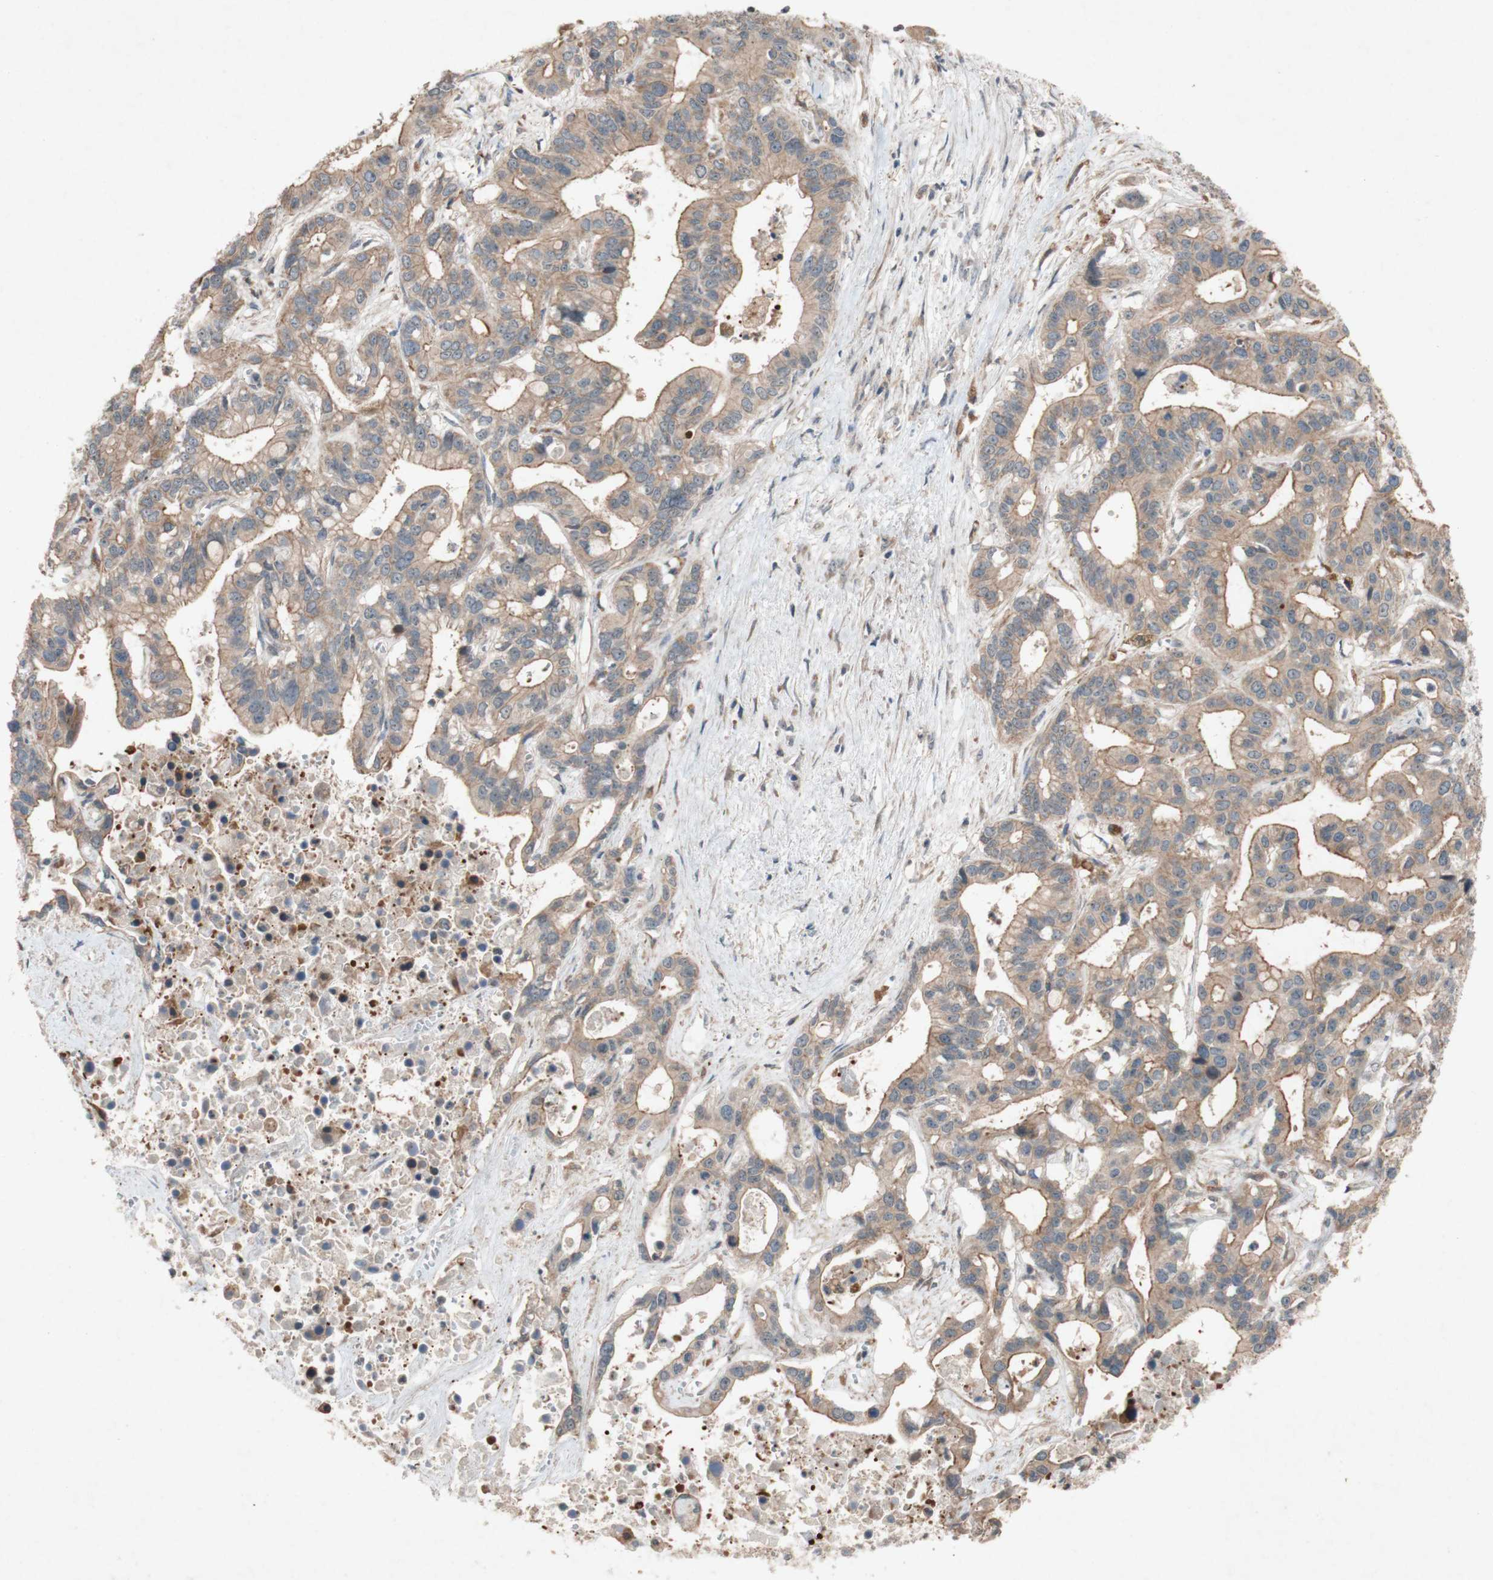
{"staining": {"intensity": "weak", "quantity": ">75%", "location": "cytoplasmic/membranous"}, "tissue": "liver cancer", "cell_type": "Tumor cells", "image_type": "cancer", "snomed": [{"axis": "morphology", "description": "Cholangiocarcinoma"}, {"axis": "topography", "description": "Liver"}], "caption": "This is a histology image of immunohistochemistry (IHC) staining of liver cancer (cholangiocarcinoma), which shows weak positivity in the cytoplasmic/membranous of tumor cells.", "gene": "ATP6V1F", "patient": {"sex": "female", "age": 65}}